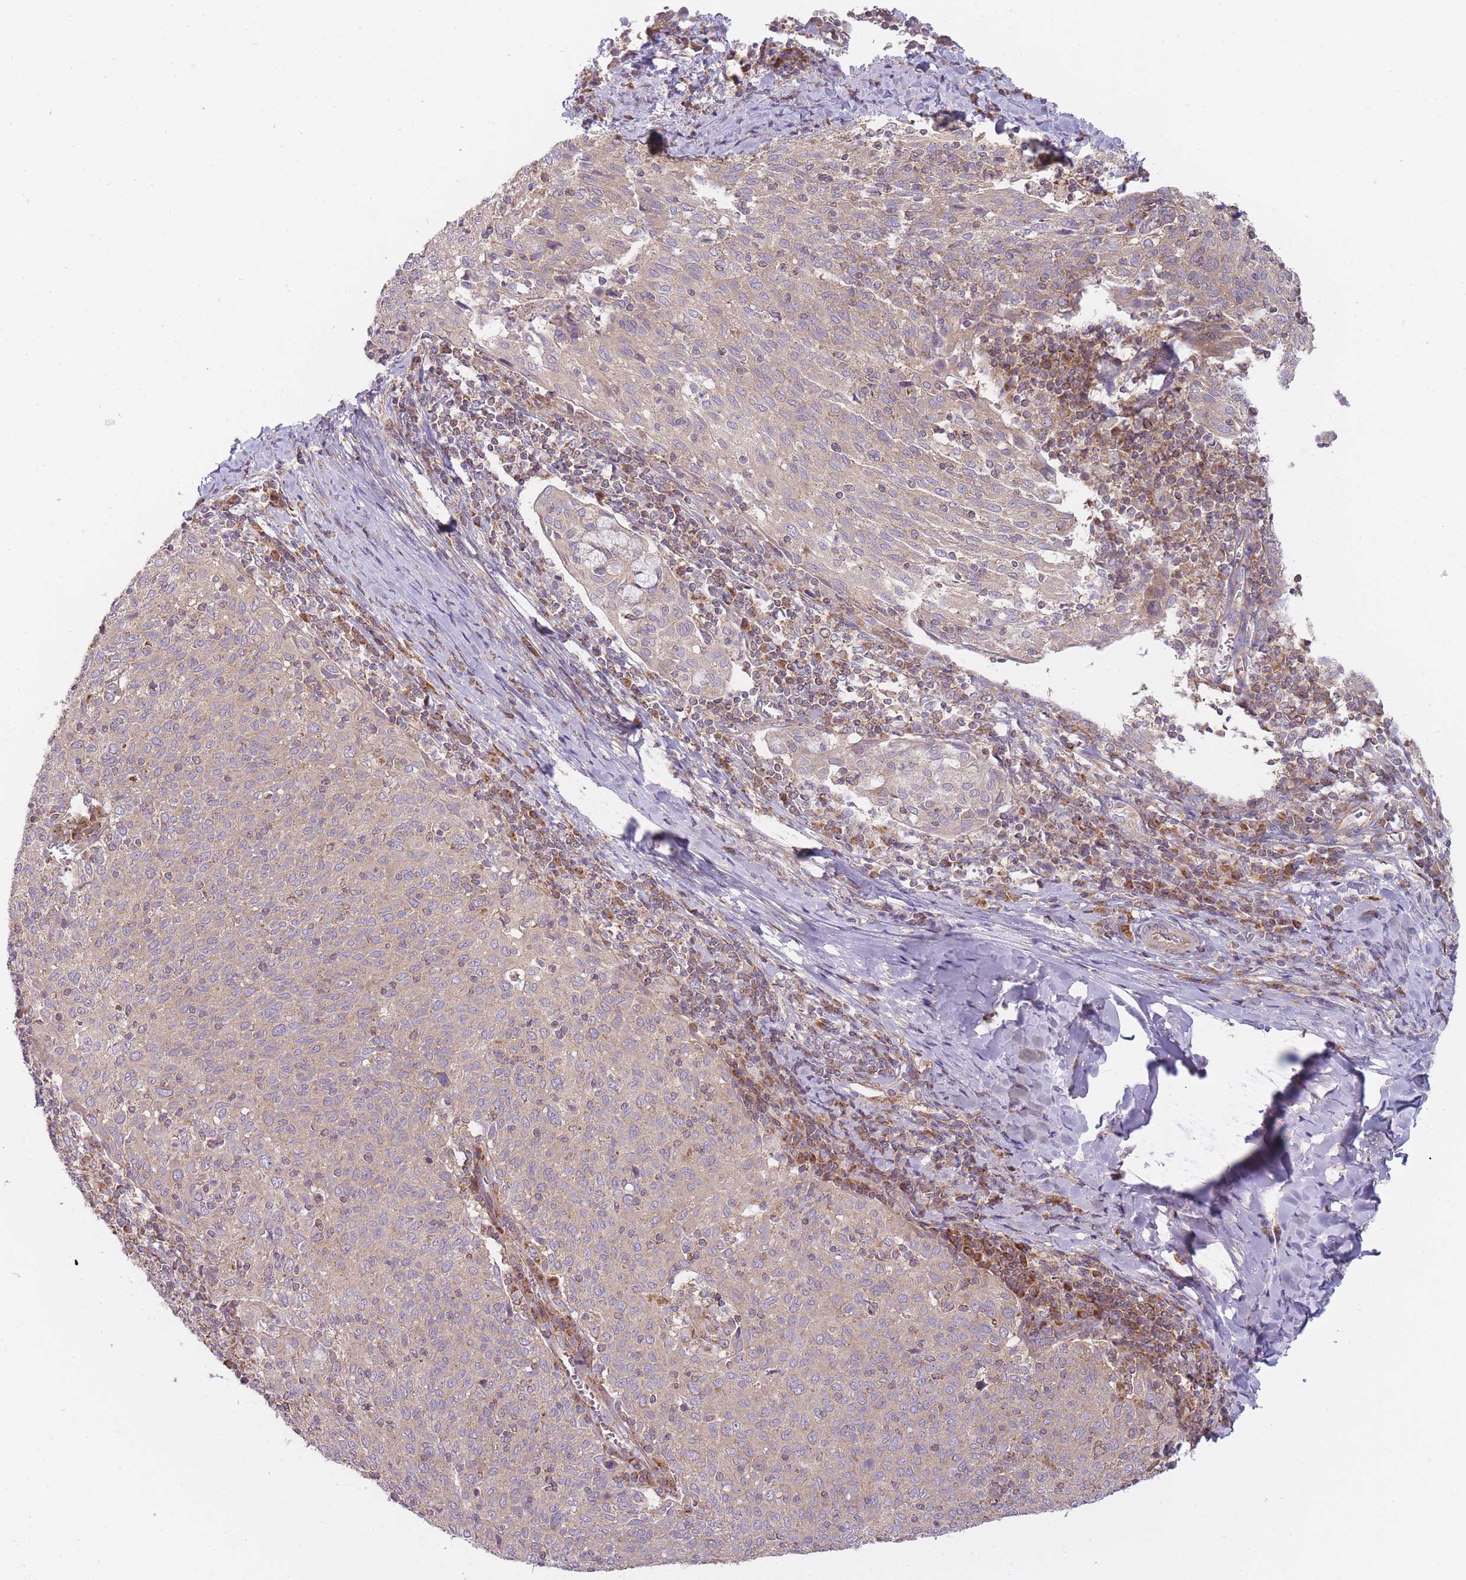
{"staining": {"intensity": "weak", "quantity": "<25%", "location": "cytoplasmic/membranous"}, "tissue": "cervical cancer", "cell_type": "Tumor cells", "image_type": "cancer", "snomed": [{"axis": "morphology", "description": "Squamous cell carcinoma, NOS"}, {"axis": "topography", "description": "Cervix"}], "caption": "Micrograph shows no protein expression in tumor cells of cervical cancer (squamous cell carcinoma) tissue.", "gene": "NDUFA9", "patient": {"sex": "female", "age": 52}}